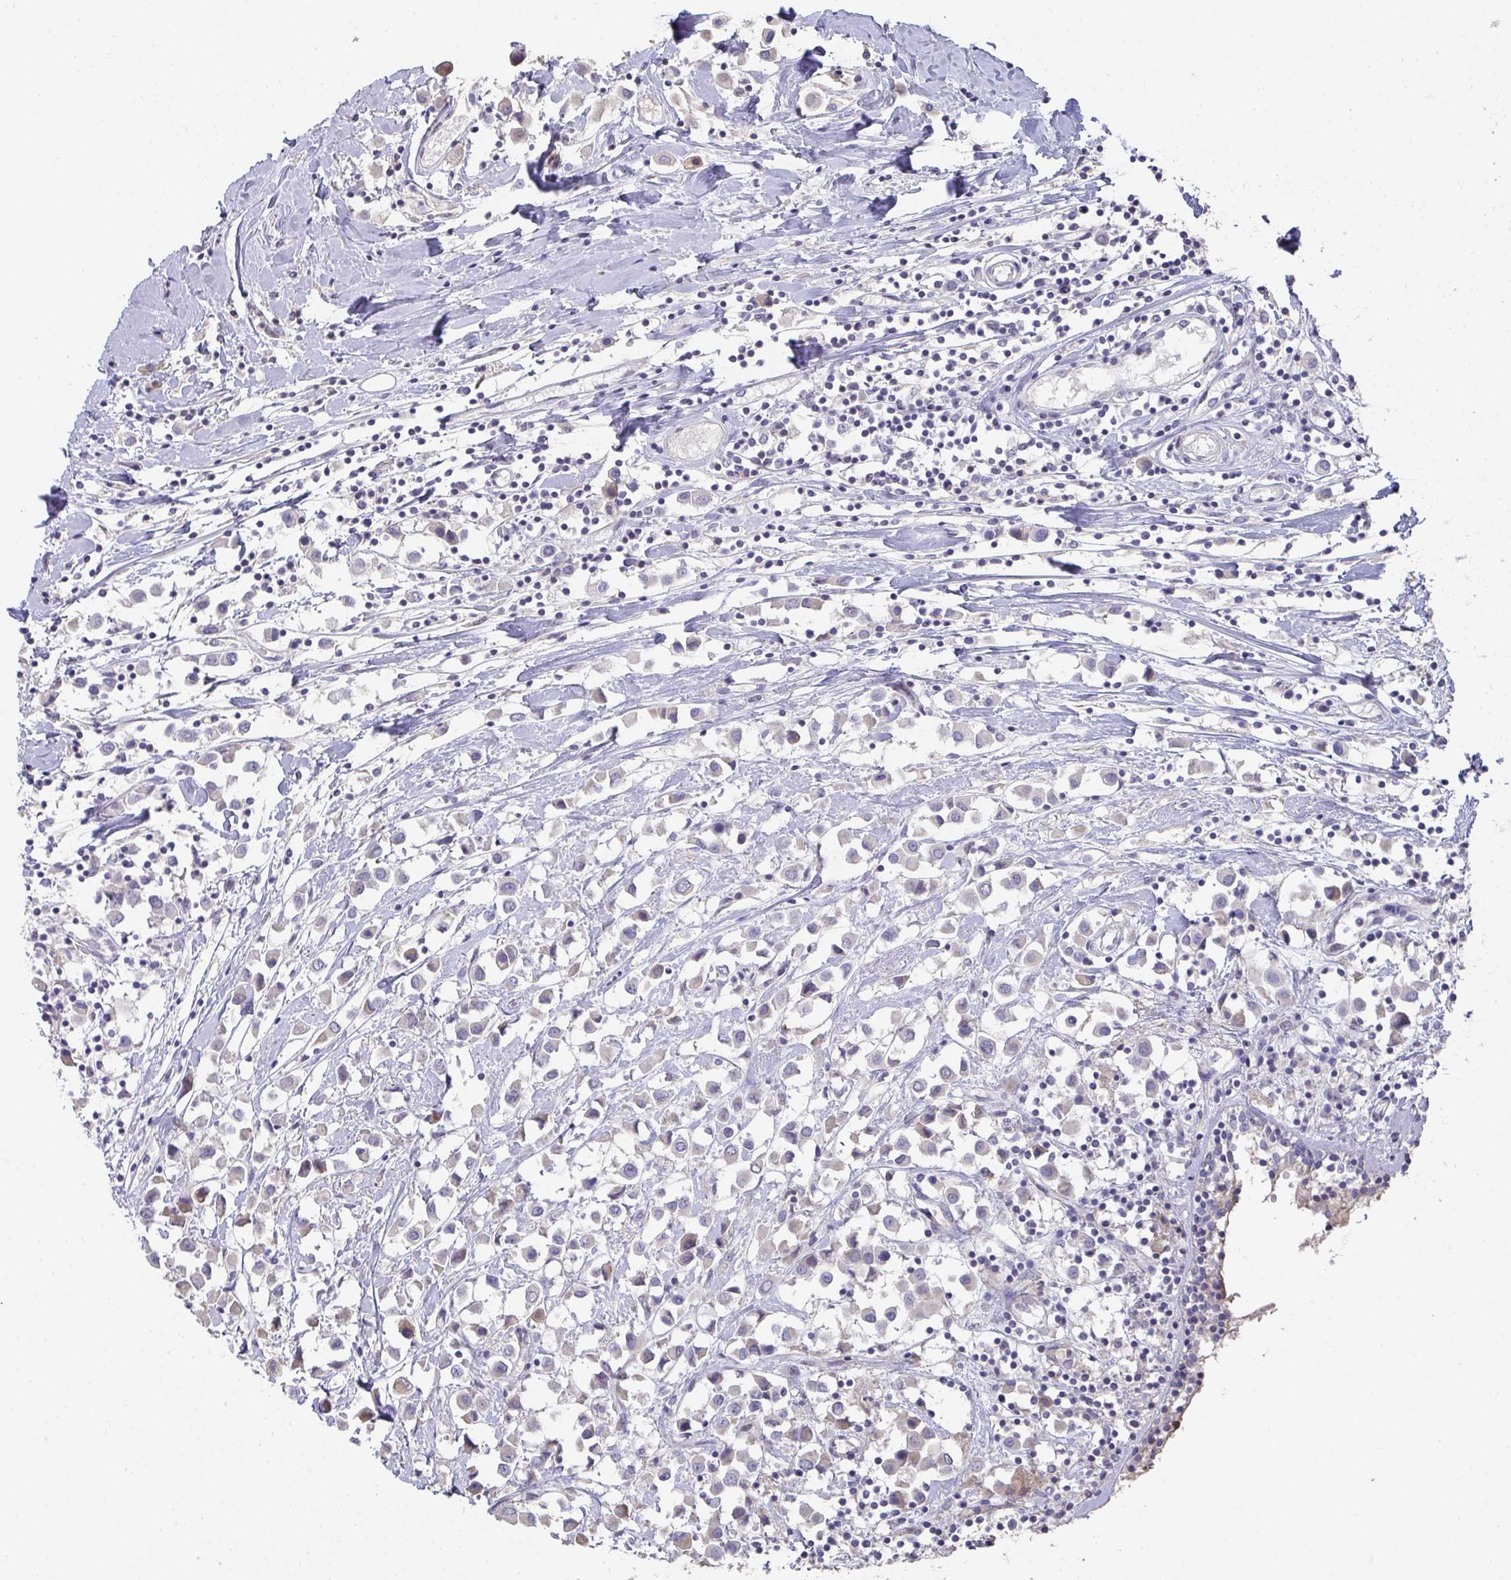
{"staining": {"intensity": "negative", "quantity": "none", "location": "none"}, "tissue": "breast cancer", "cell_type": "Tumor cells", "image_type": "cancer", "snomed": [{"axis": "morphology", "description": "Duct carcinoma"}, {"axis": "topography", "description": "Breast"}], "caption": "A histopathology image of breast cancer stained for a protein exhibits no brown staining in tumor cells.", "gene": "A1CF", "patient": {"sex": "female", "age": 61}}